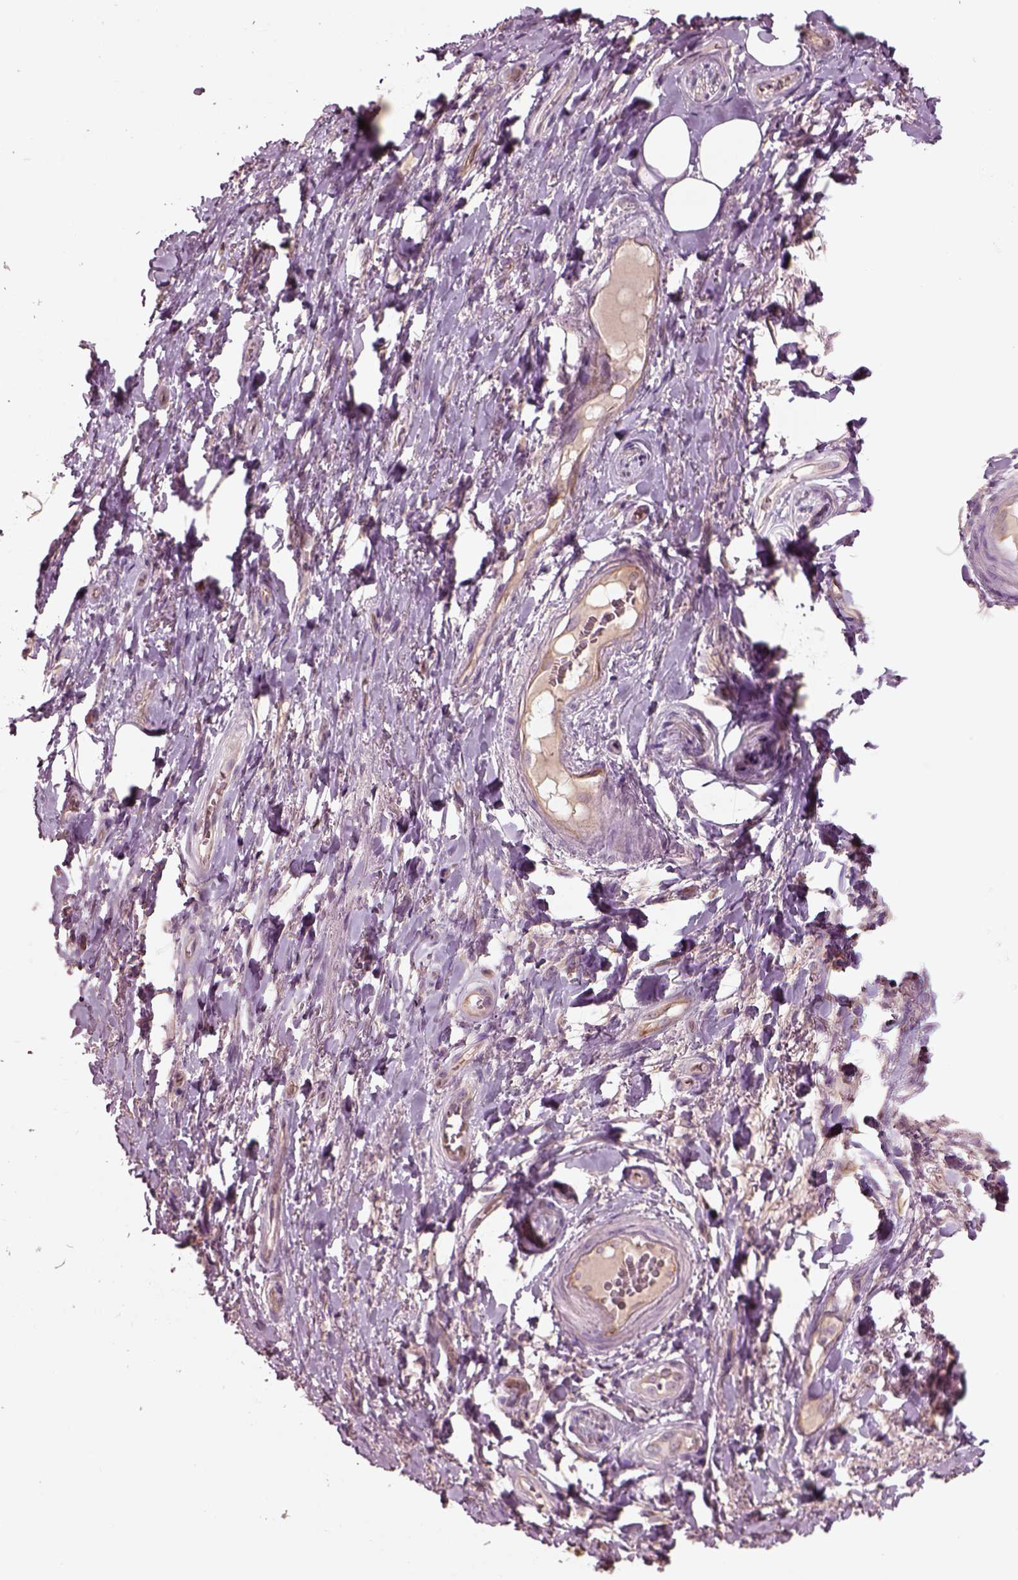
{"staining": {"intensity": "negative", "quantity": "none", "location": "none"}, "tissue": "adipose tissue", "cell_type": "Adipocytes", "image_type": "normal", "snomed": [{"axis": "morphology", "description": "Normal tissue, NOS"}, {"axis": "topography", "description": "Anal"}, {"axis": "topography", "description": "Peripheral nerve tissue"}], "caption": "High magnification brightfield microscopy of normal adipose tissue stained with DAB (3,3'-diaminobenzidine) (brown) and counterstained with hematoxylin (blue): adipocytes show no significant staining. (DAB immunohistochemistry (IHC) visualized using brightfield microscopy, high magnification).", "gene": "DUOXA2", "patient": {"sex": "male", "age": 53}}